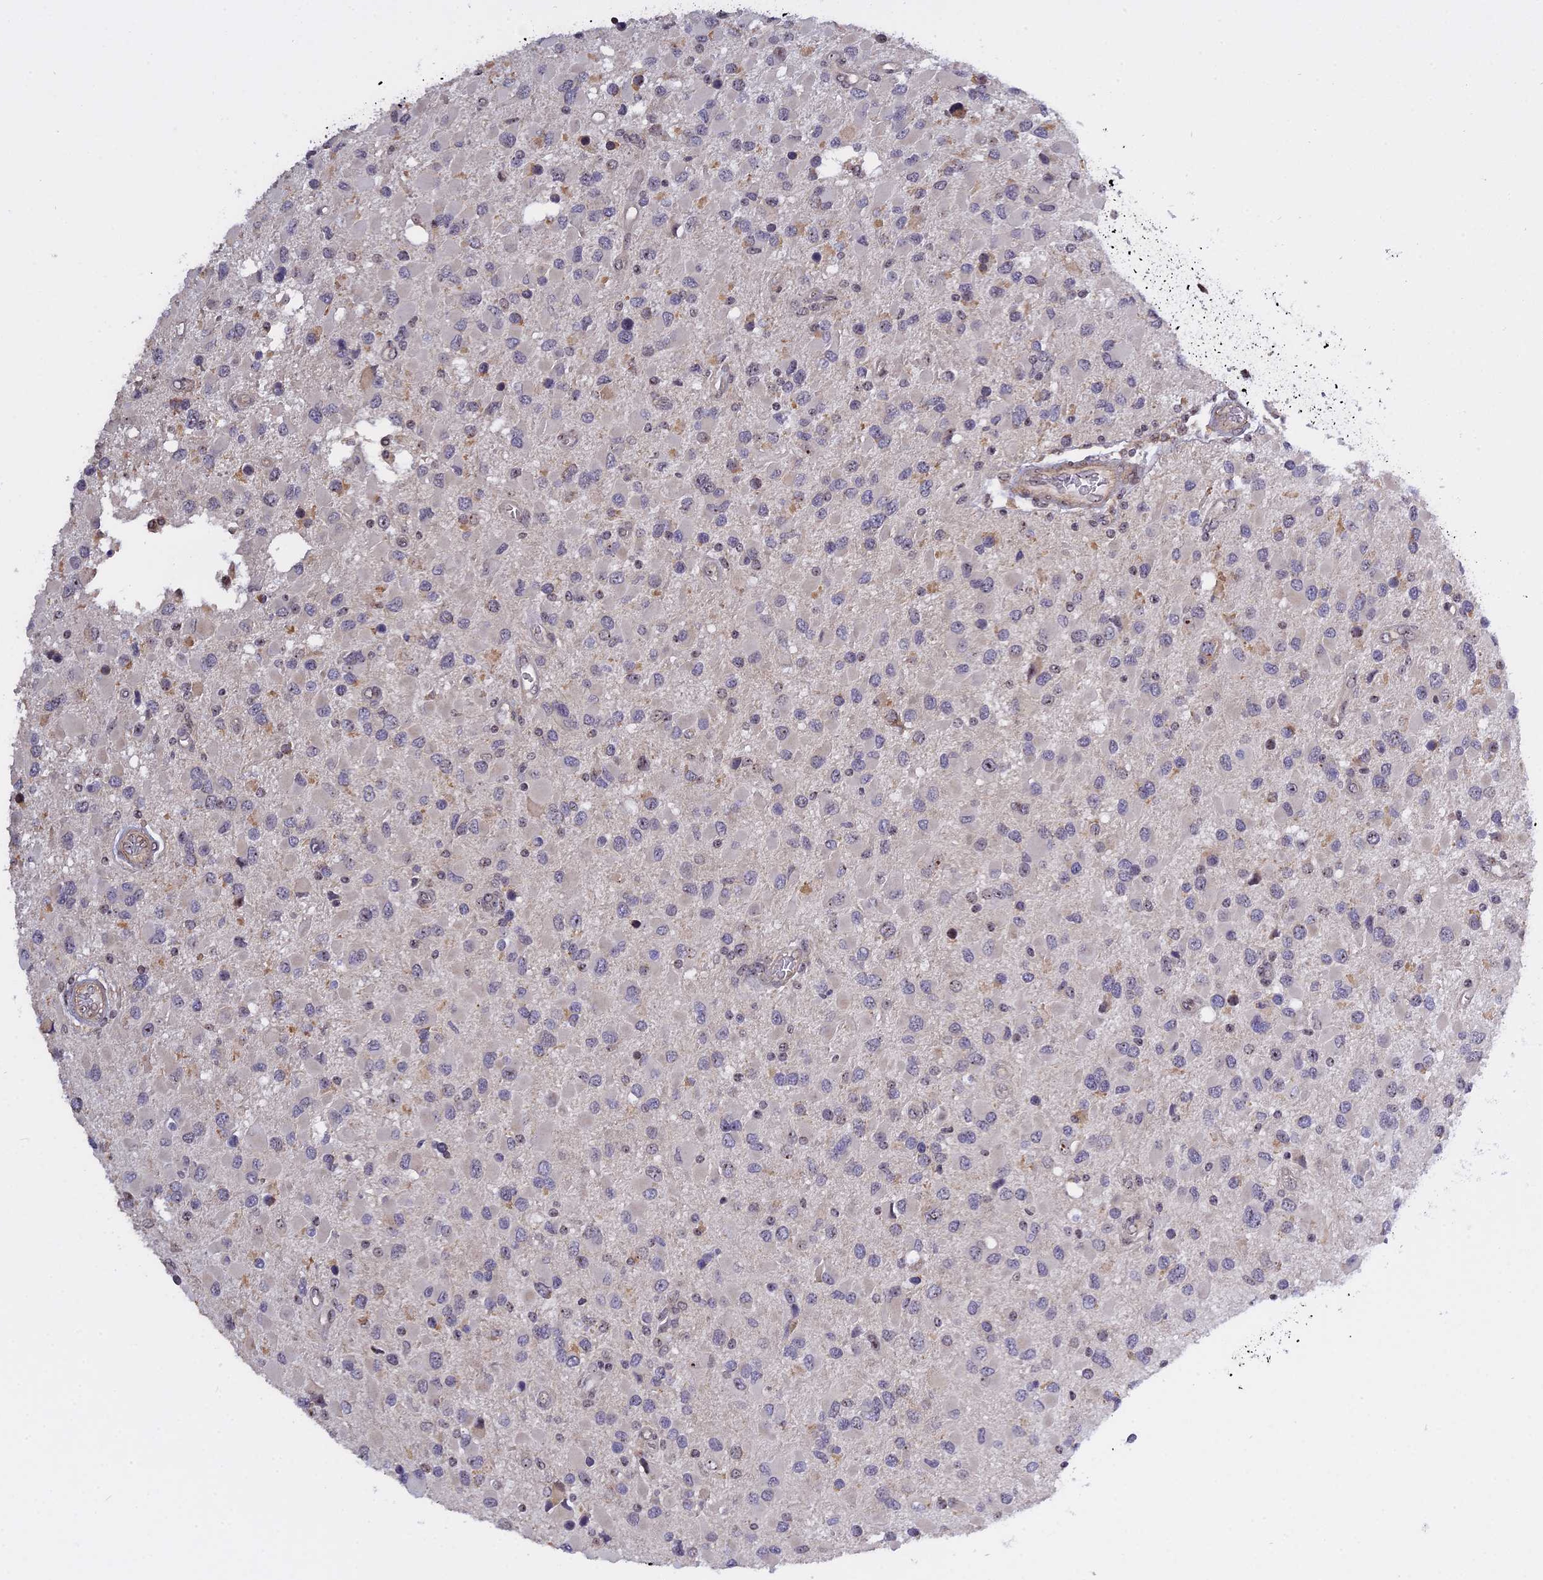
{"staining": {"intensity": "negative", "quantity": "none", "location": "none"}, "tissue": "glioma", "cell_type": "Tumor cells", "image_type": "cancer", "snomed": [{"axis": "morphology", "description": "Glioma, malignant, High grade"}, {"axis": "topography", "description": "Brain"}], "caption": "This image is of glioma stained with immunohistochemistry to label a protein in brown with the nuclei are counter-stained blue. There is no expression in tumor cells.", "gene": "MGA", "patient": {"sex": "male", "age": 53}}